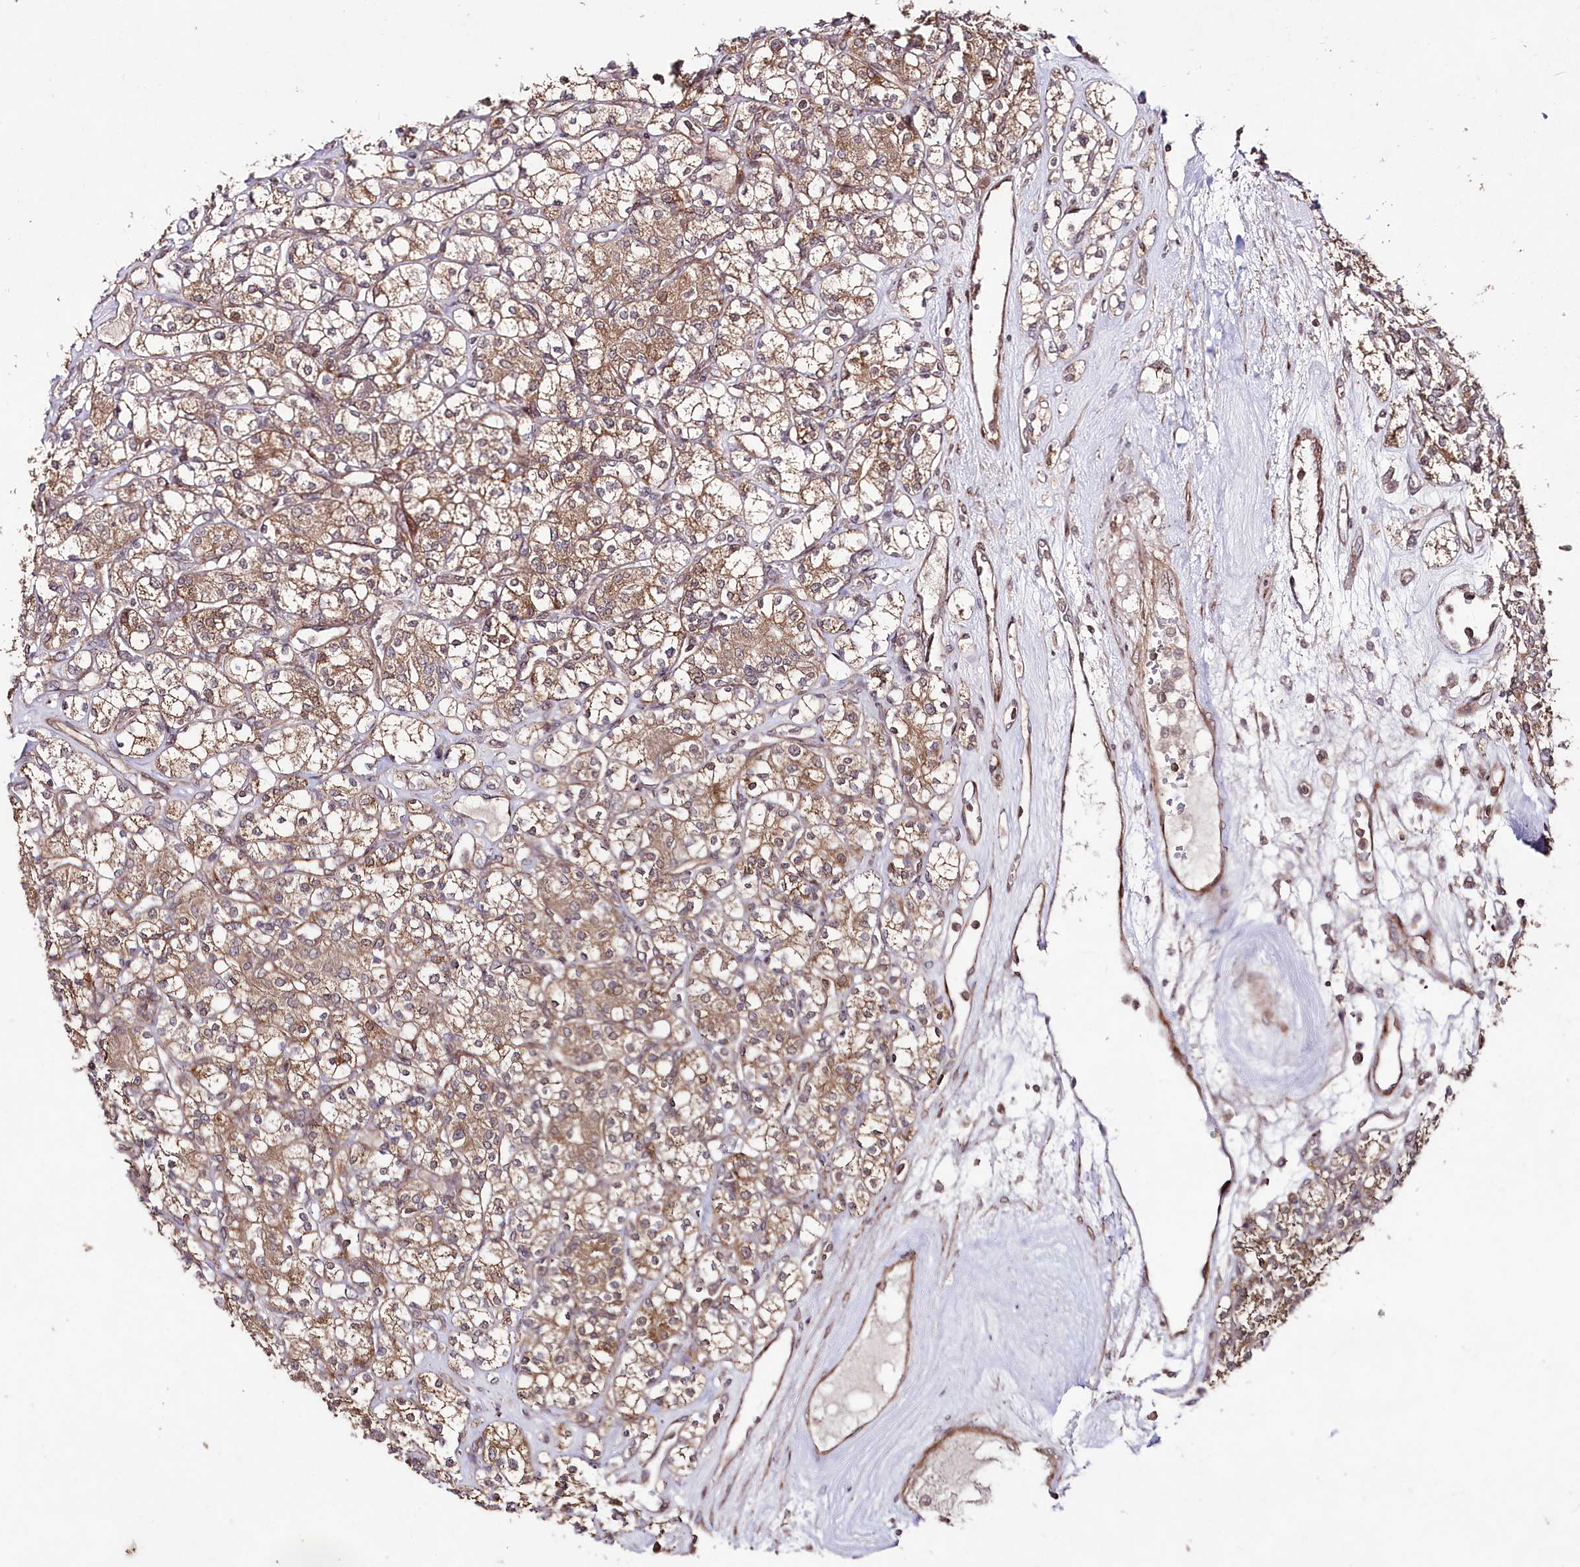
{"staining": {"intensity": "moderate", "quantity": "25%-75%", "location": "cytoplasmic/membranous"}, "tissue": "renal cancer", "cell_type": "Tumor cells", "image_type": "cancer", "snomed": [{"axis": "morphology", "description": "Adenocarcinoma, NOS"}, {"axis": "topography", "description": "Kidney"}], "caption": "The immunohistochemical stain shows moderate cytoplasmic/membranous staining in tumor cells of adenocarcinoma (renal) tissue. (DAB (3,3'-diaminobenzidine) = brown stain, brightfield microscopy at high magnification).", "gene": "PHLDB1", "patient": {"sex": "male", "age": 77}}